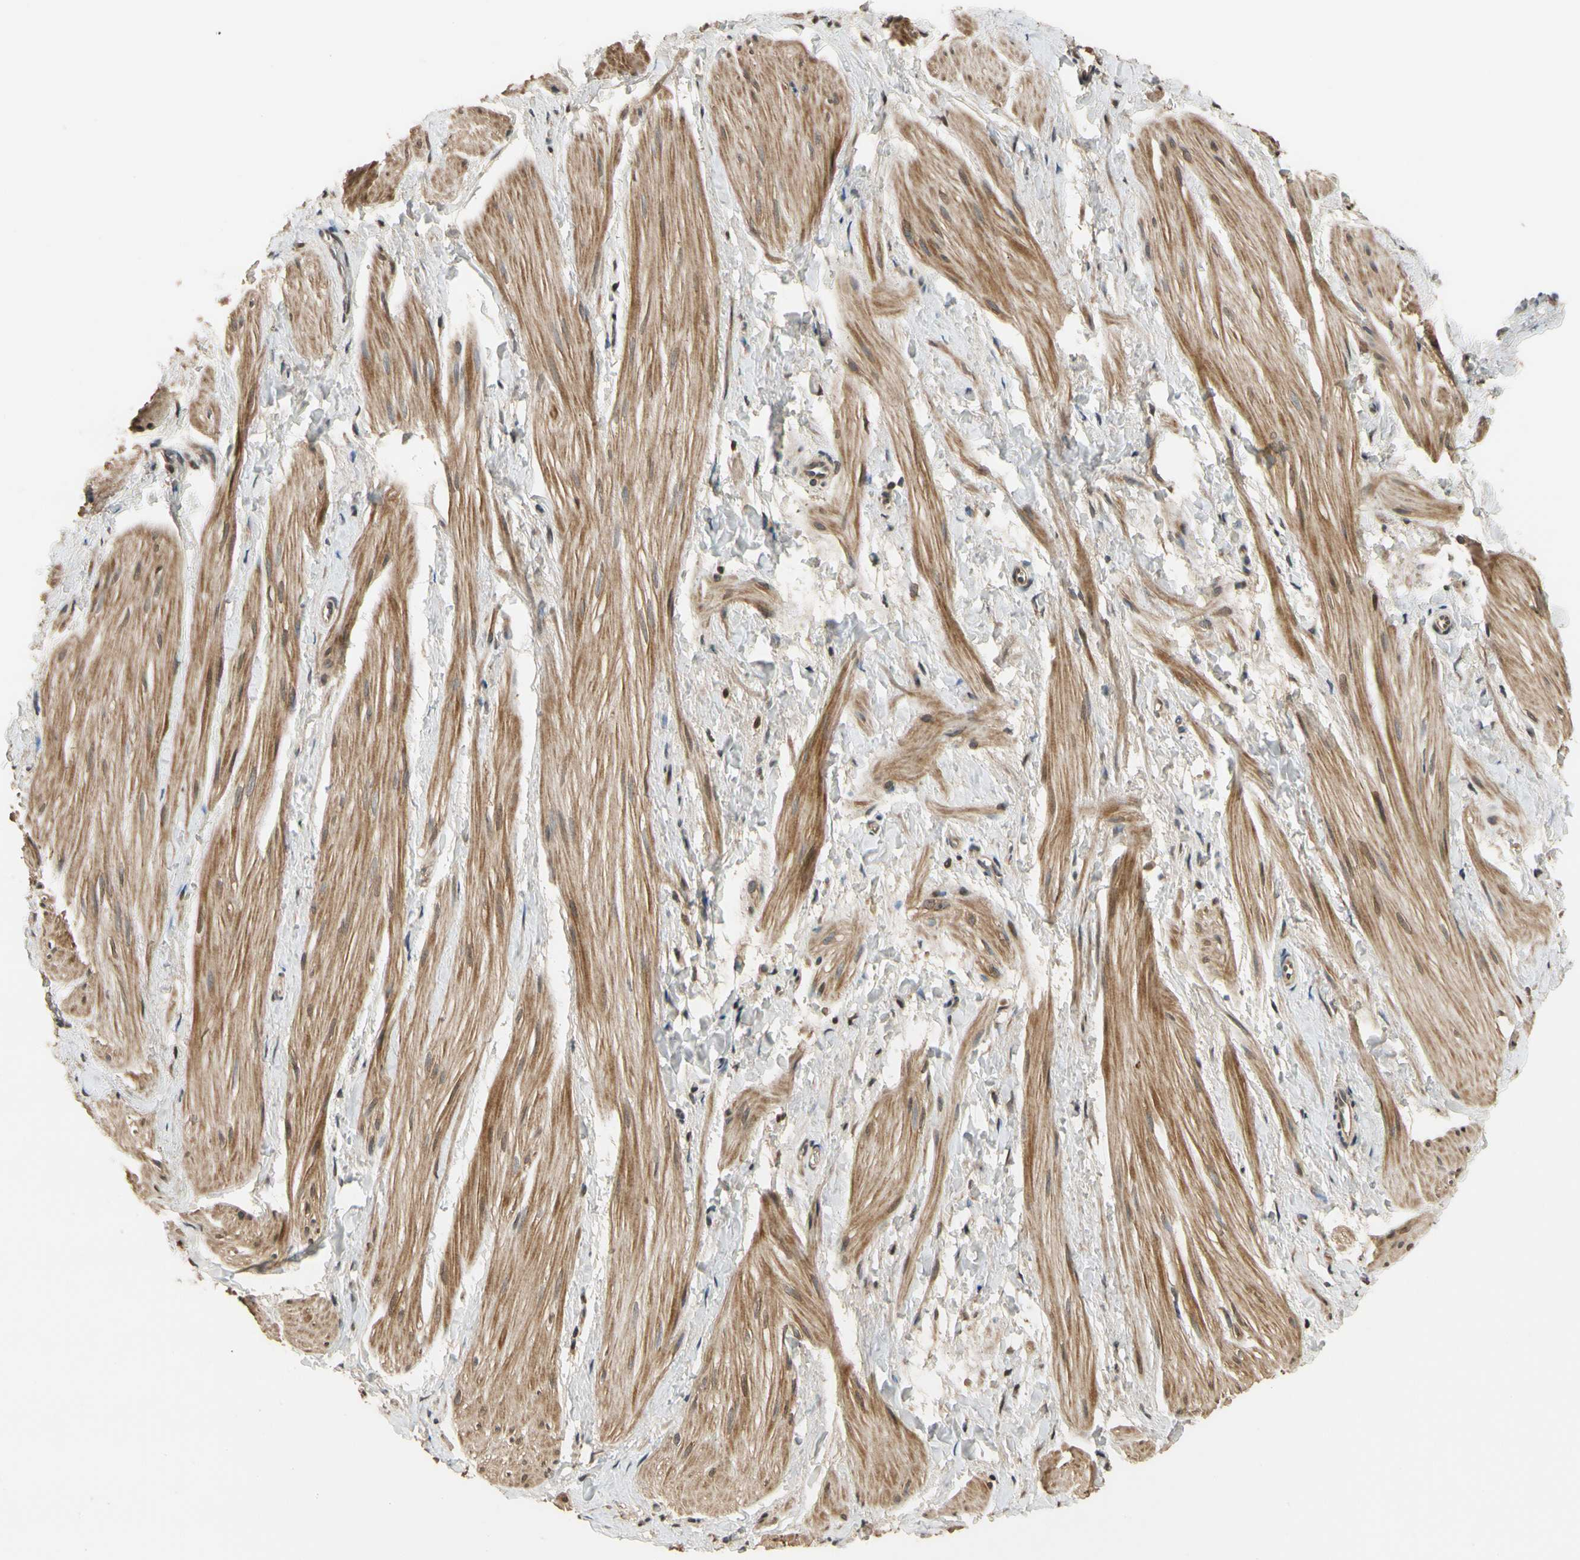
{"staining": {"intensity": "moderate", "quantity": "25%-75%", "location": "cytoplasmic/membranous"}, "tissue": "smooth muscle", "cell_type": "Smooth muscle cells", "image_type": "normal", "snomed": [{"axis": "morphology", "description": "Normal tissue, NOS"}, {"axis": "topography", "description": "Smooth muscle"}], "caption": "Protein expression analysis of unremarkable smooth muscle demonstrates moderate cytoplasmic/membranous expression in about 25%-75% of smooth muscle cells. The staining was performed using DAB to visualize the protein expression in brown, while the nuclei were stained in blue with hematoxylin (Magnification: 20x).", "gene": "TMEM230", "patient": {"sex": "male", "age": 16}}